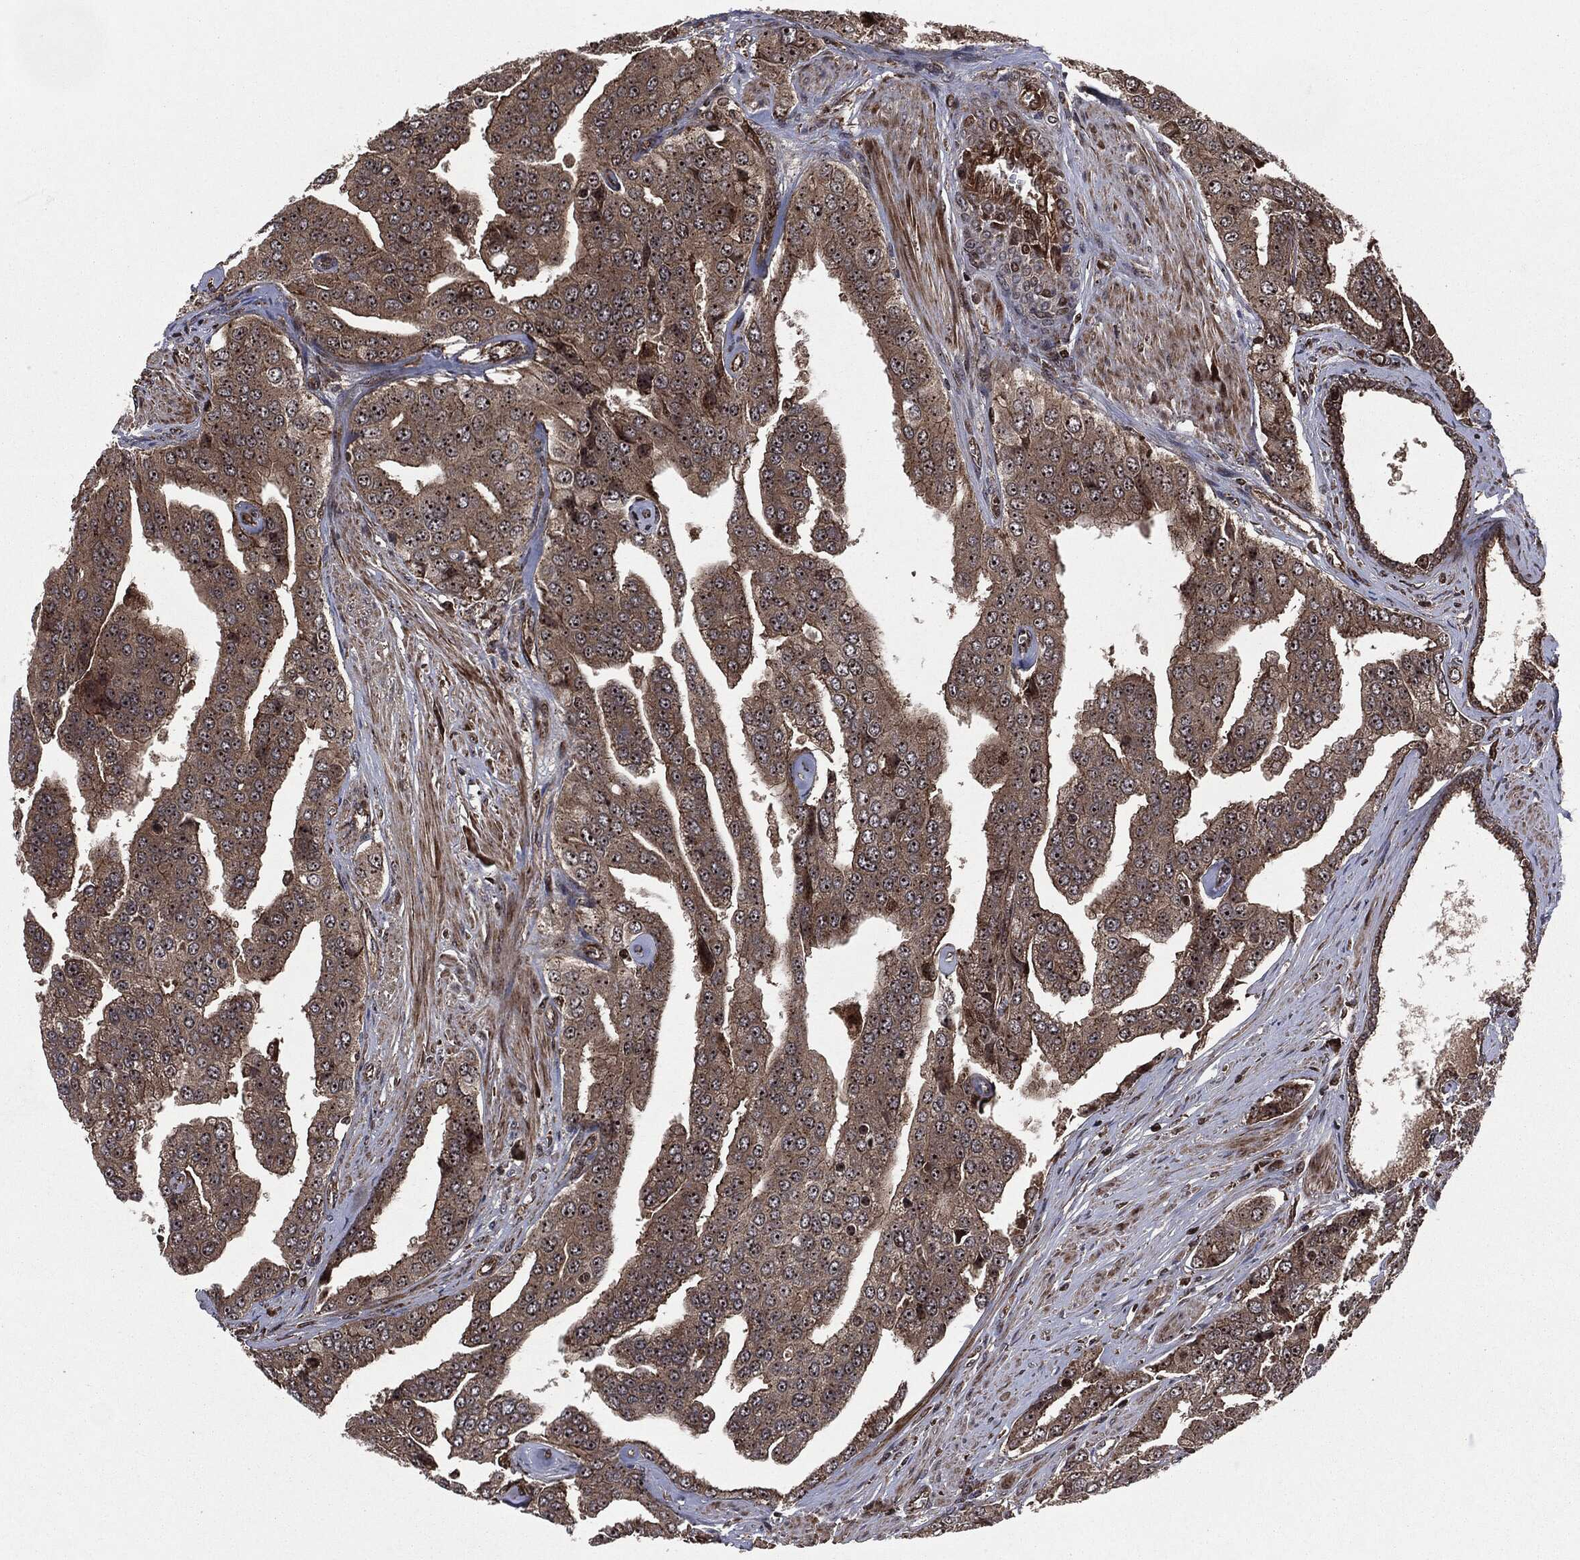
{"staining": {"intensity": "strong", "quantity": ">75%", "location": "cytoplasmic/membranous,nuclear"}, "tissue": "prostate cancer", "cell_type": "Tumor cells", "image_type": "cancer", "snomed": [{"axis": "morphology", "description": "Adenocarcinoma, NOS"}, {"axis": "topography", "description": "Prostate and seminal vesicle, NOS"}, {"axis": "topography", "description": "Prostate"}], "caption": "Strong cytoplasmic/membranous and nuclear positivity is present in about >75% of tumor cells in prostate cancer.", "gene": "CARD6", "patient": {"sex": "male", "age": 69}}